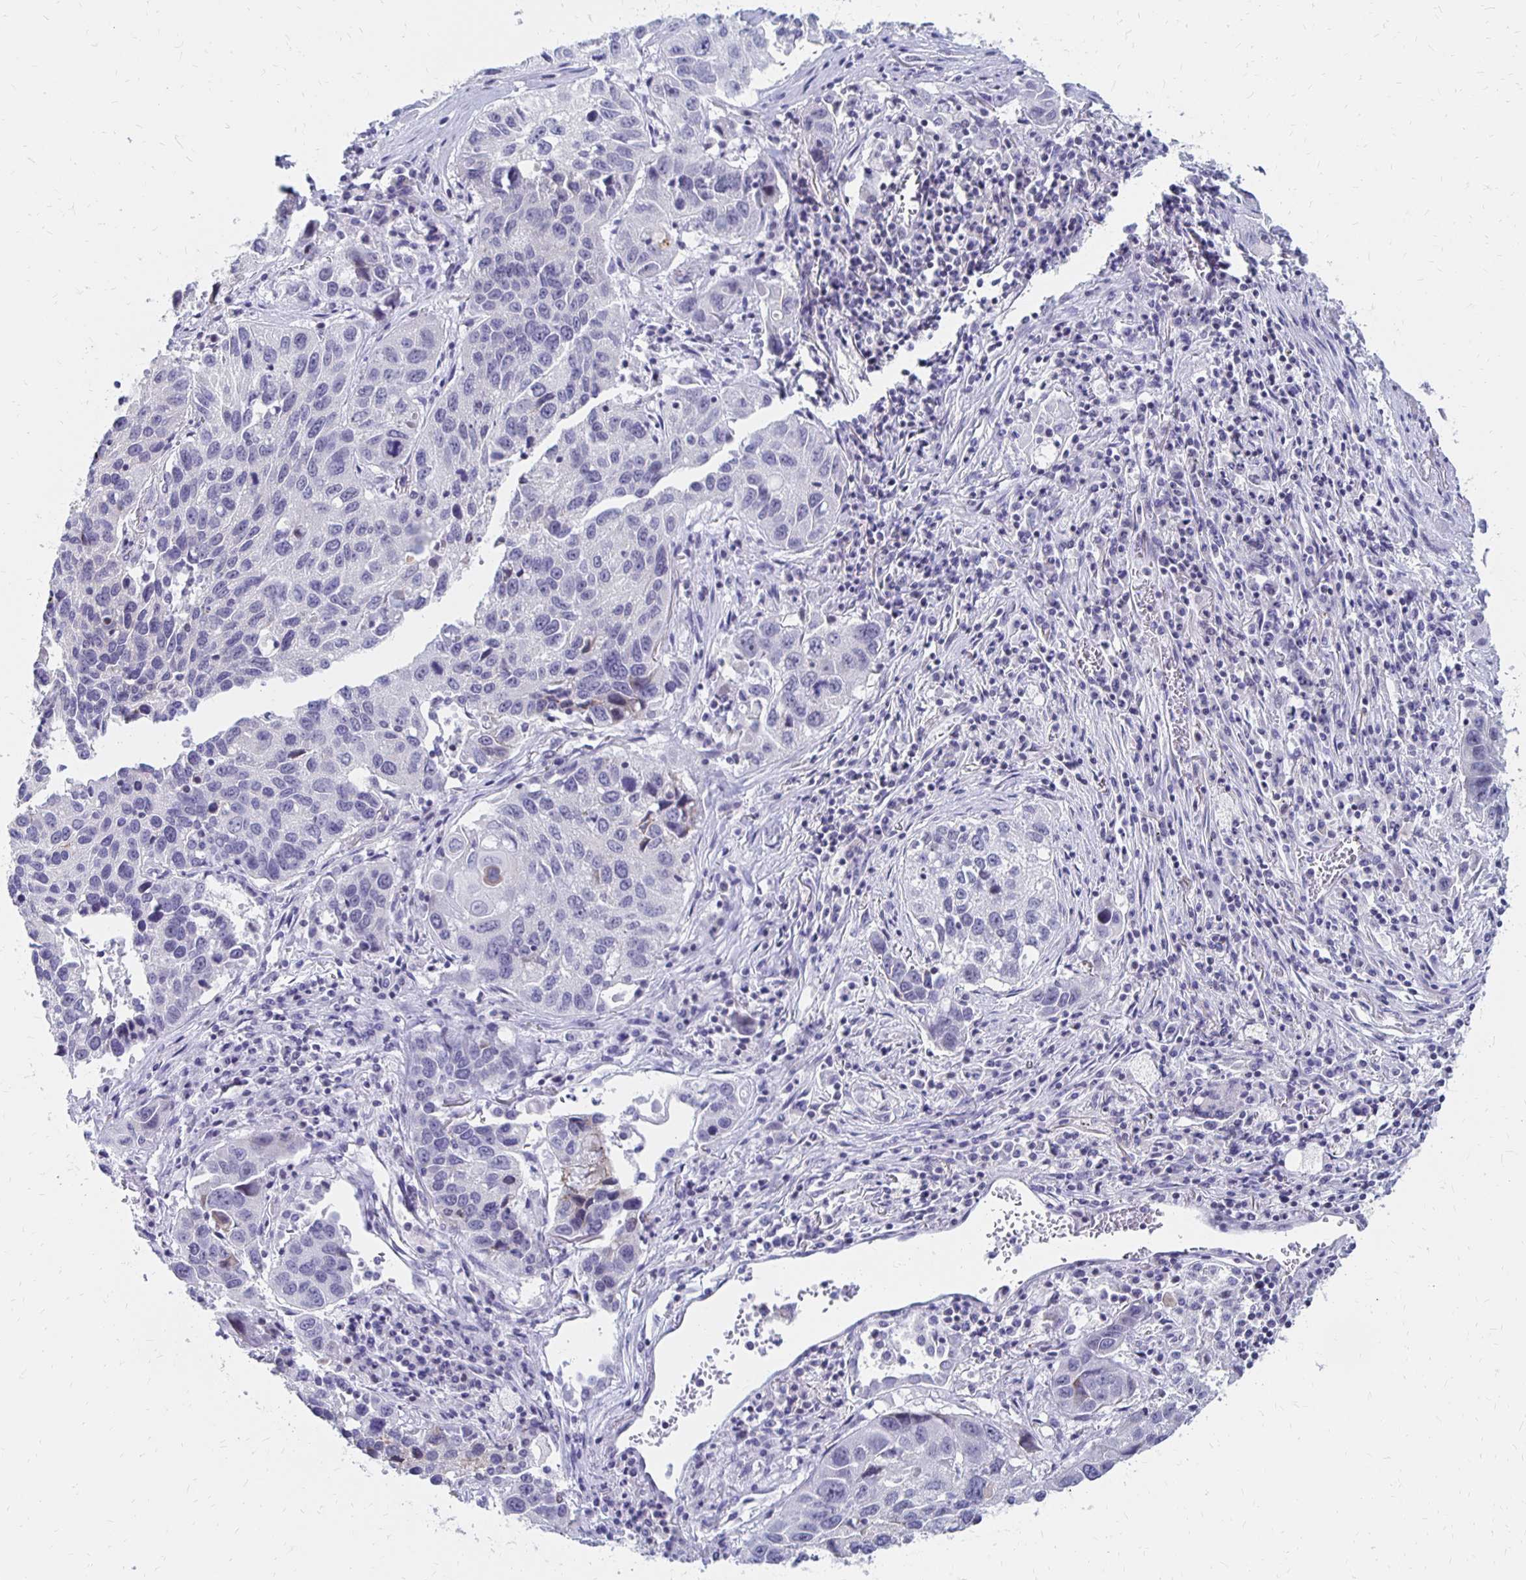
{"staining": {"intensity": "negative", "quantity": "none", "location": "none"}, "tissue": "lung cancer", "cell_type": "Tumor cells", "image_type": "cancer", "snomed": [{"axis": "morphology", "description": "Squamous cell carcinoma, NOS"}, {"axis": "topography", "description": "Lung"}], "caption": "High power microscopy image of an immunohistochemistry (IHC) photomicrograph of lung squamous cell carcinoma, revealing no significant expression in tumor cells.", "gene": "SYT2", "patient": {"sex": "female", "age": 61}}